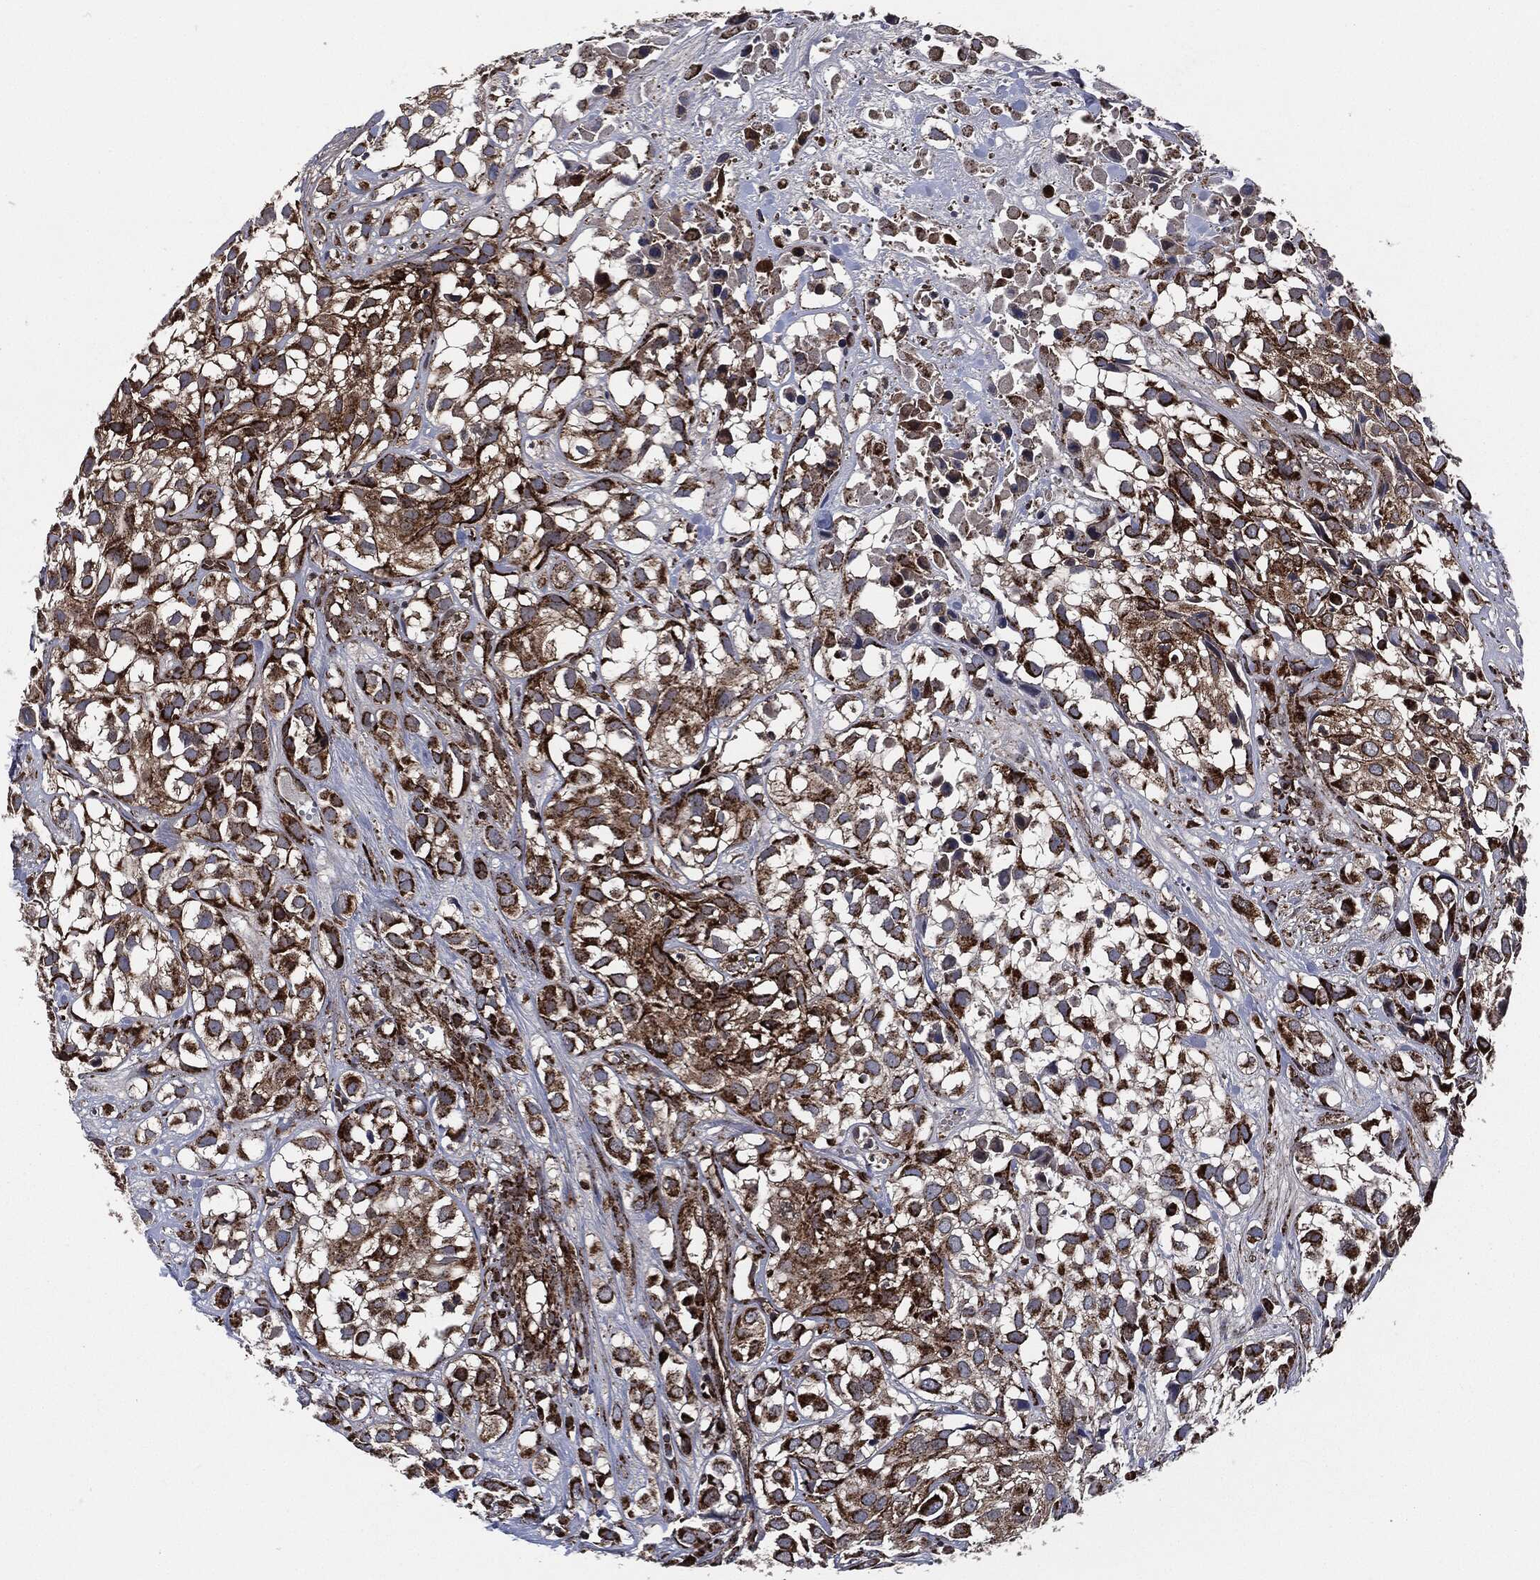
{"staining": {"intensity": "strong", "quantity": "25%-75%", "location": "cytoplasmic/membranous"}, "tissue": "urothelial cancer", "cell_type": "Tumor cells", "image_type": "cancer", "snomed": [{"axis": "morphology", "description": "Urothelial carcinoma, High grade"}, {"axis": "topography", "description": "Urinary bladder"}], "caption": "This photomicrograph reveals urothelial carcinoma (high-grade) stained with immunohistochemistry to label a protein in brown. The cytoplasmic/membranous of tumor cells show strong positivity for the protein. Nuclei are counter-stained blue.", "gene": "FH", "patient": {"sex": "male", "age": 56}}